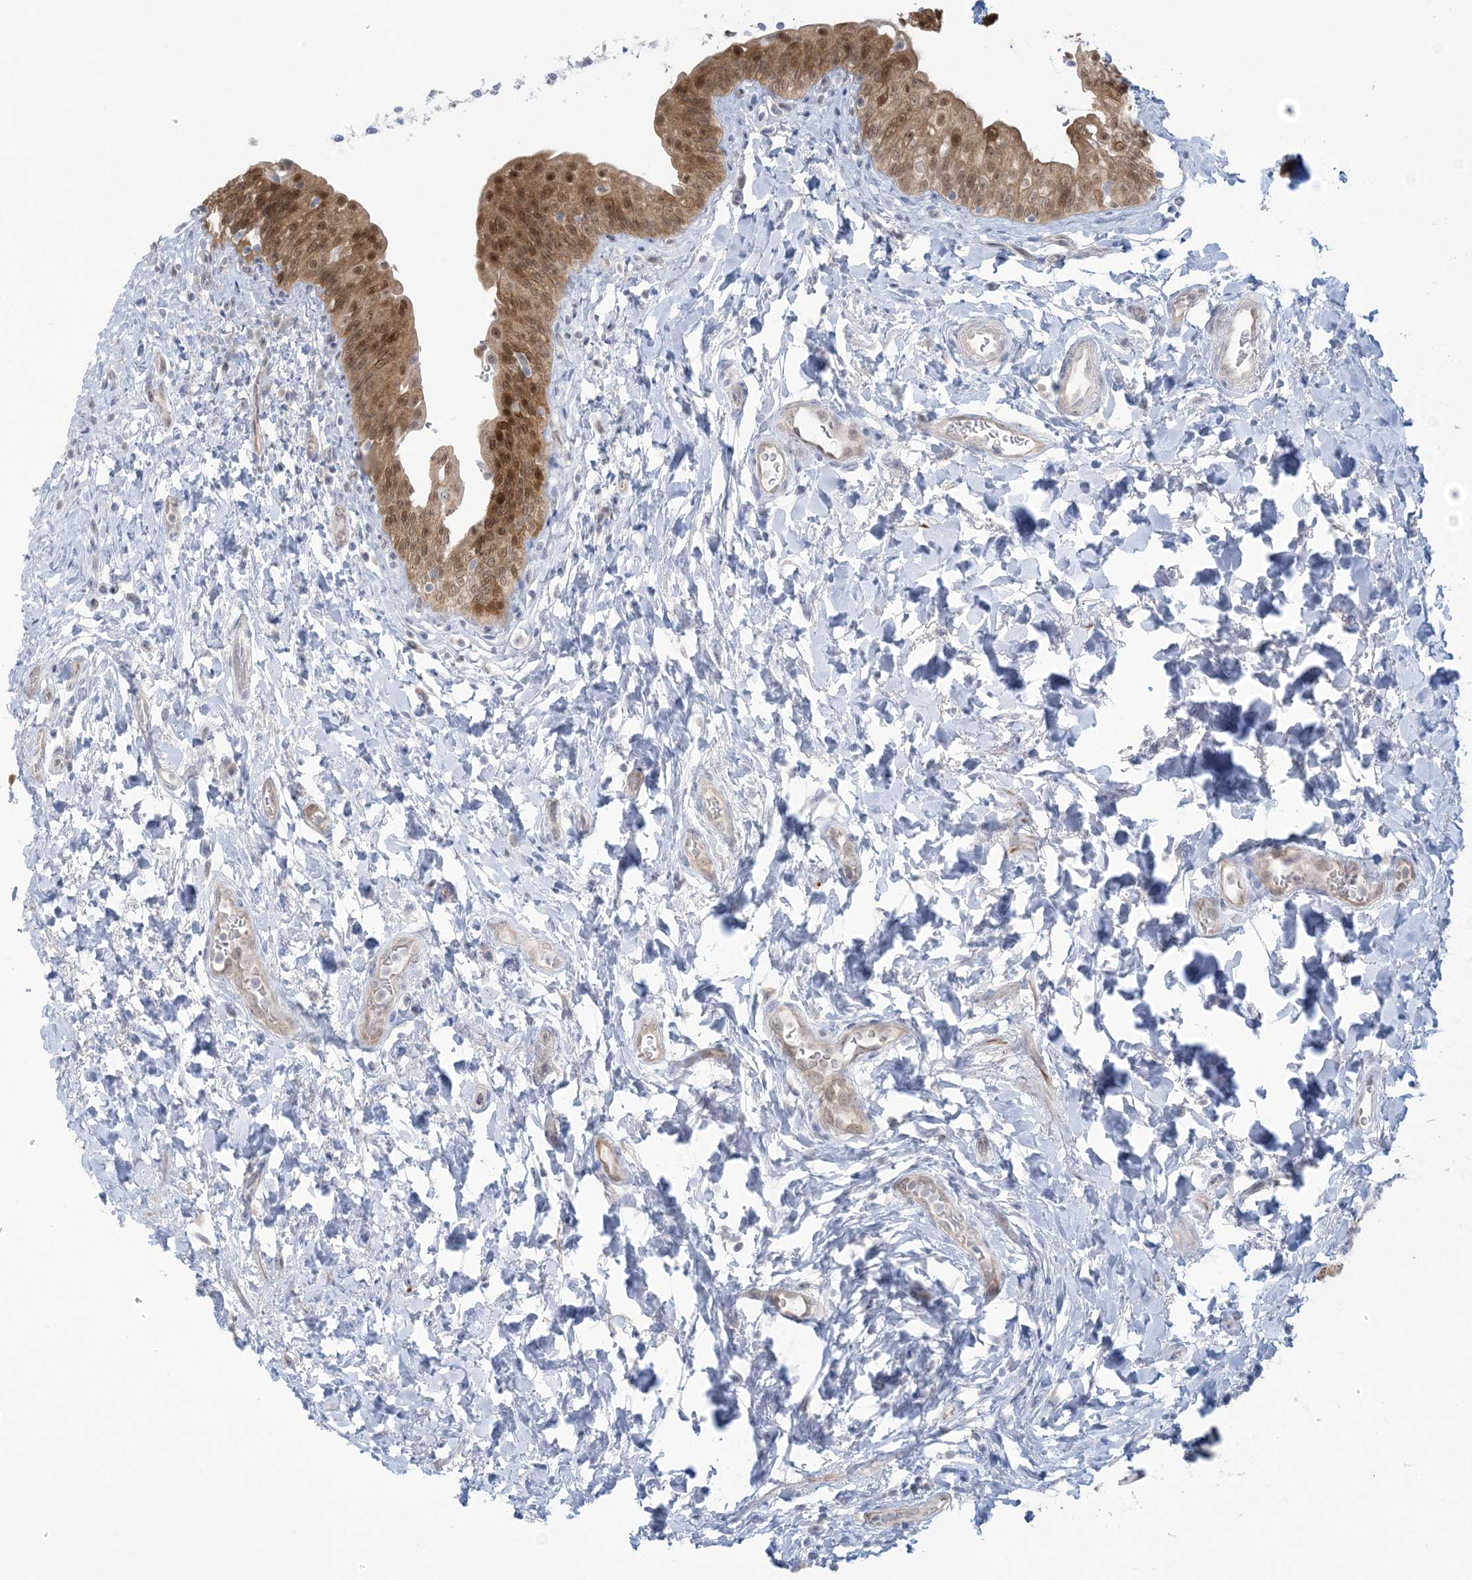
{"staining": {"intensity": "strong", "quantity": ">75%", "location": "cytoplasmic/membranous,nuclear"}, "tissue": "urinary bladder", "cell_type": "Urothelial cells", "image_type": "normal", "snomed": [{"axis": "morphology", "description": "Normal tissue, NOS"}, {"axis": "topography", "description": "Urinary bladder"}], "caption": "Human urinary bladder stained for a protein (brown) reveals strong cytoplasmic/membranous,nuclear positive positivity in approximately >75% of urothelial cells.", "gene": "NRBP2", "patient": {"sex": "male", "age": 83}}